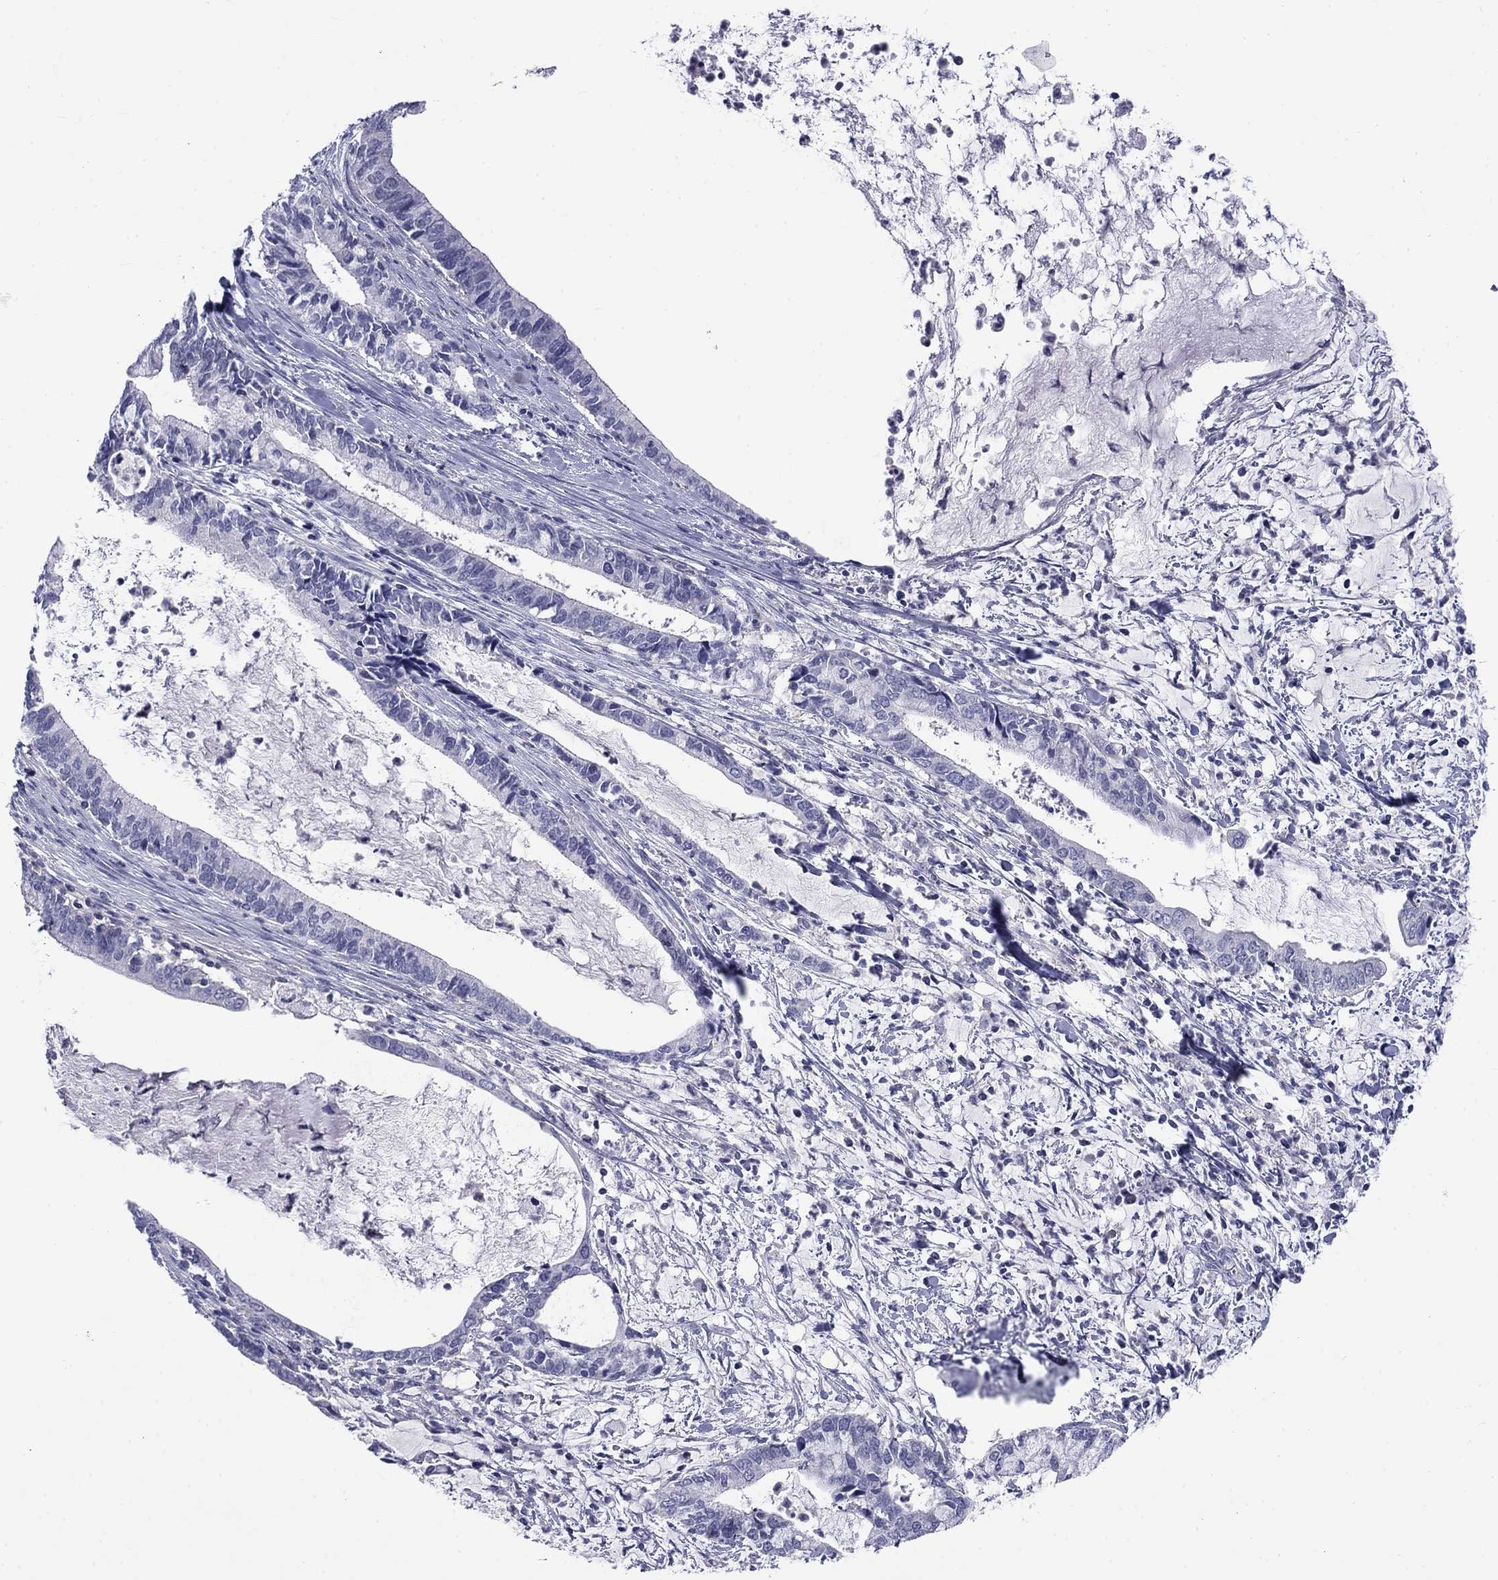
{"staining": {"intensity": "negative", "quantity": "none", "location": "none"}, "tissue": "cervical cancer", "cell_type": "Tumor cells", "image_type": "cancer", "snomed": [{"axis": "morphology", "description": "Adenocarcinoma, NOS"}, {"axis": "topography", "description": "Cervix"}], "caption": "Immunohistochemistry photomicrograph of neoplastic tissue: human cervical adenocarcinoma stained with DAB (3,3'-diaminobenzidine) exhibits no significant protein expression in tumor cells. (Stains: DAB immunohistochemistry with hematoxylin counter stain, Microscopy: brightfield microscopy at high magnification).", "gene": "CACNA1A", "patient": {"sex": "female", "age": 42}}